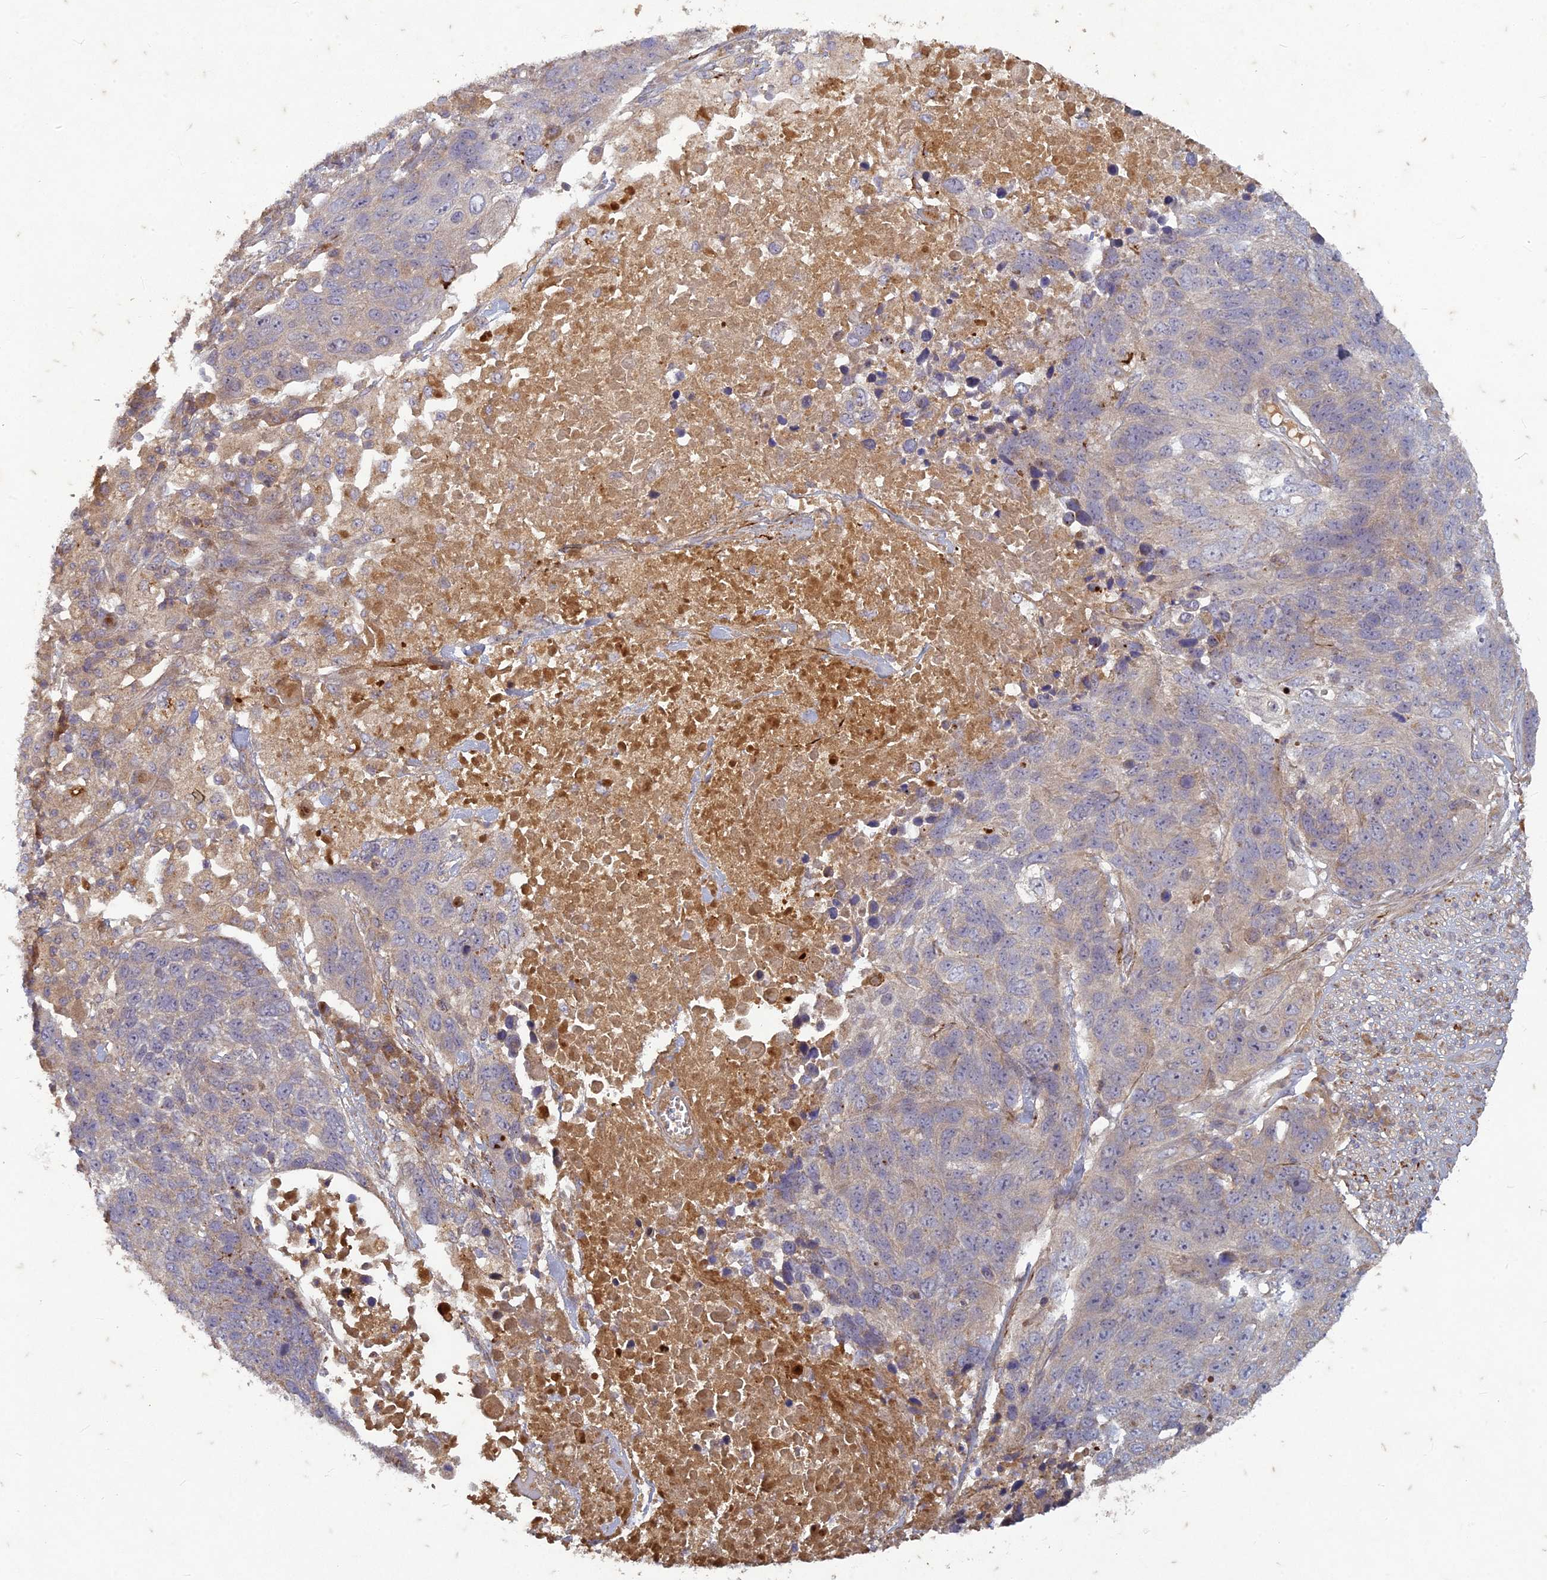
{"staining": {"intensity": "weak", "quantity": "25%-75%", "location": "cytoplasmic/membranous"}, "tissue": "lung cancer", "cell_type": "Tumor cells", "image_type": "cancer", "snomed": [{"axis": "morphology", "description": "Normal tissue, NOS"}, {"axis": "morphology", "description": "Squamous cell carcinoma, NOS"}, {"axis": "topography", "description": "Lymph node"}, {"axis": "topography", "description": "Lung"}], "caption": "This is an image of IHC staining of squamous cell carcinoma (lung), which shows weak positivity in the cytoplasmic/membranous of tumor cells.", "gene": "TCF25", "patient": {"sex": "male", "age": 66}}